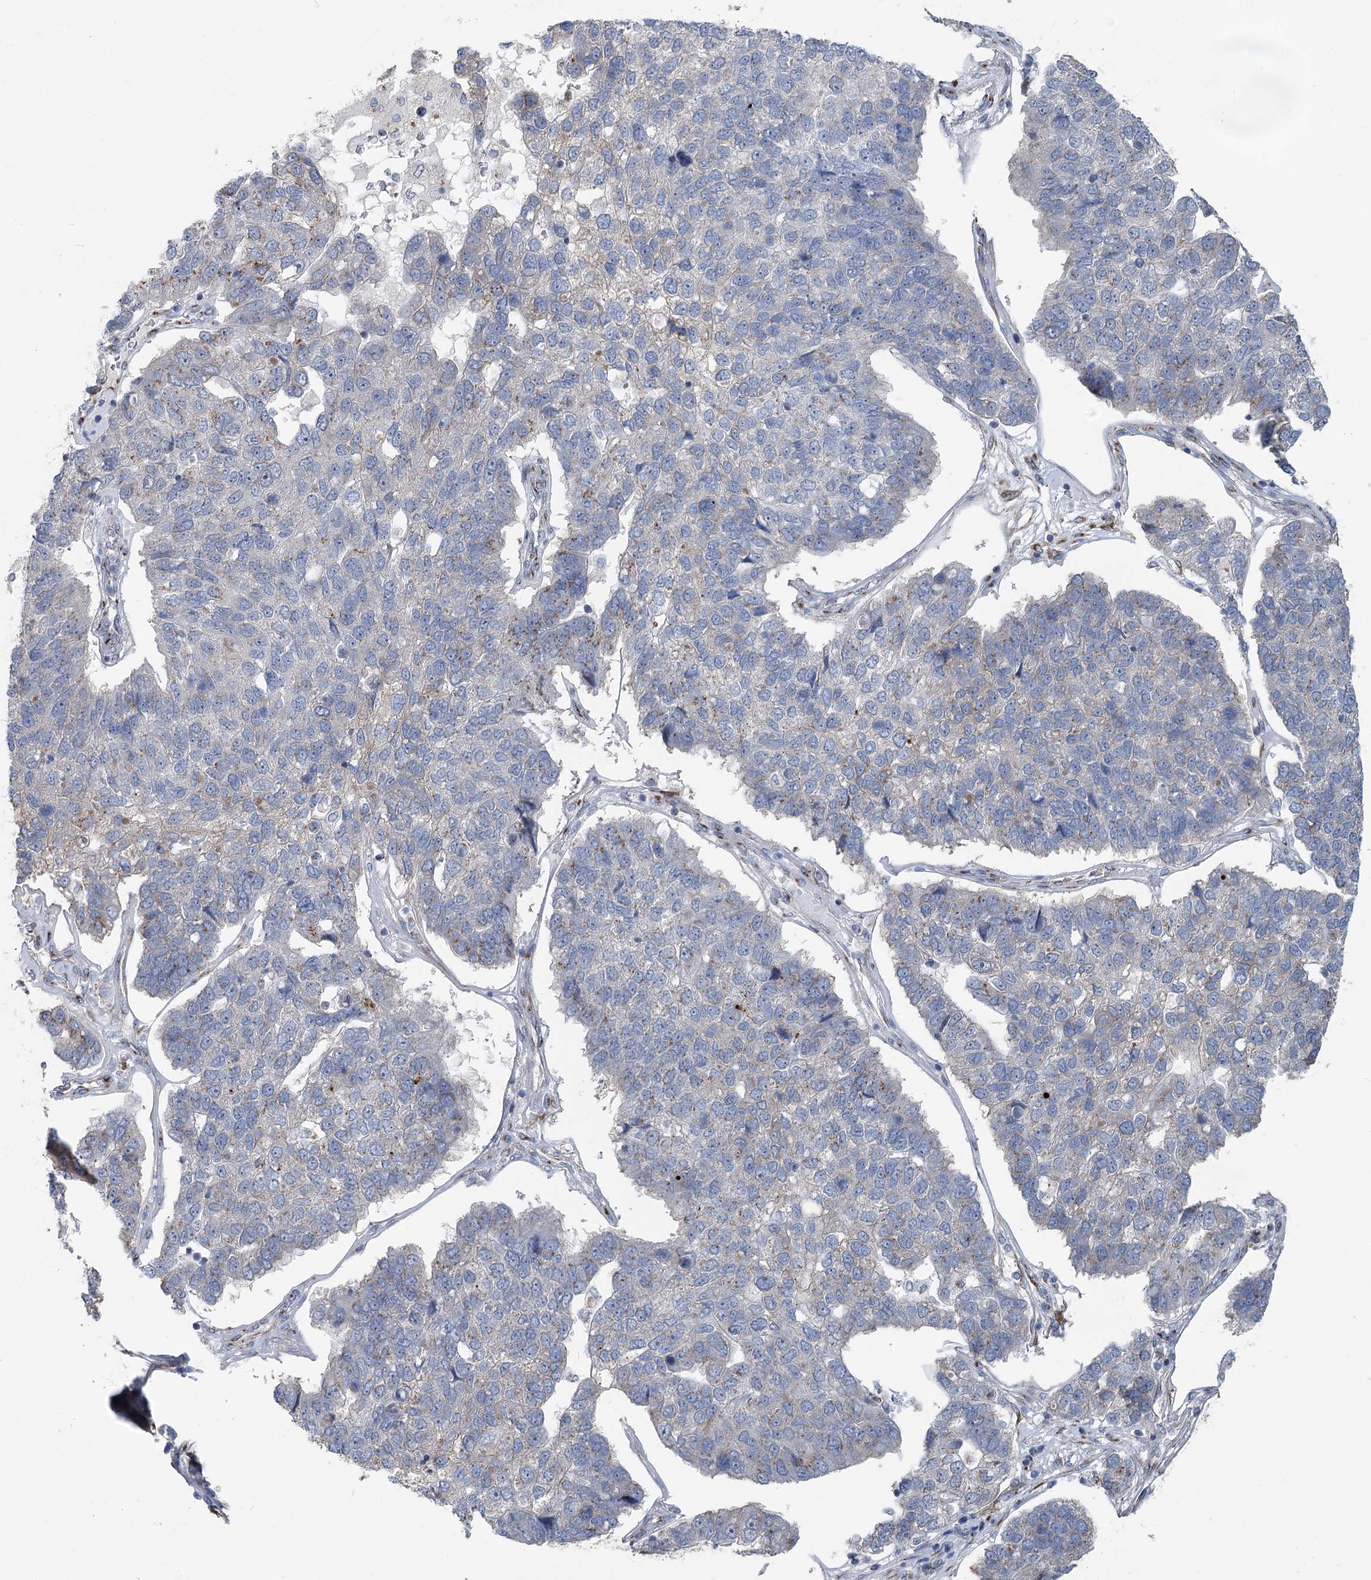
{"staining": {"intensity": "negative", "quantity": "none", "location": "none"}, "tissue": "pancreatic cancer", "cell_type": "Tumor cells", "image_type": "cancer", "snomed": [{"axis": "morphology", "description": "Adenocarcinoma, NOS"}, {"axis": "topography", "description": "Pancreas"}], "caption": "DAB (3,3'-diaminobenzidine) immunohistochemical staining of adenocarcinoma (pancreatic) reveals no significant positivity in tumor cells.", "gene": "ITIH5", "patient": {"sex": "female", "age": 61}}